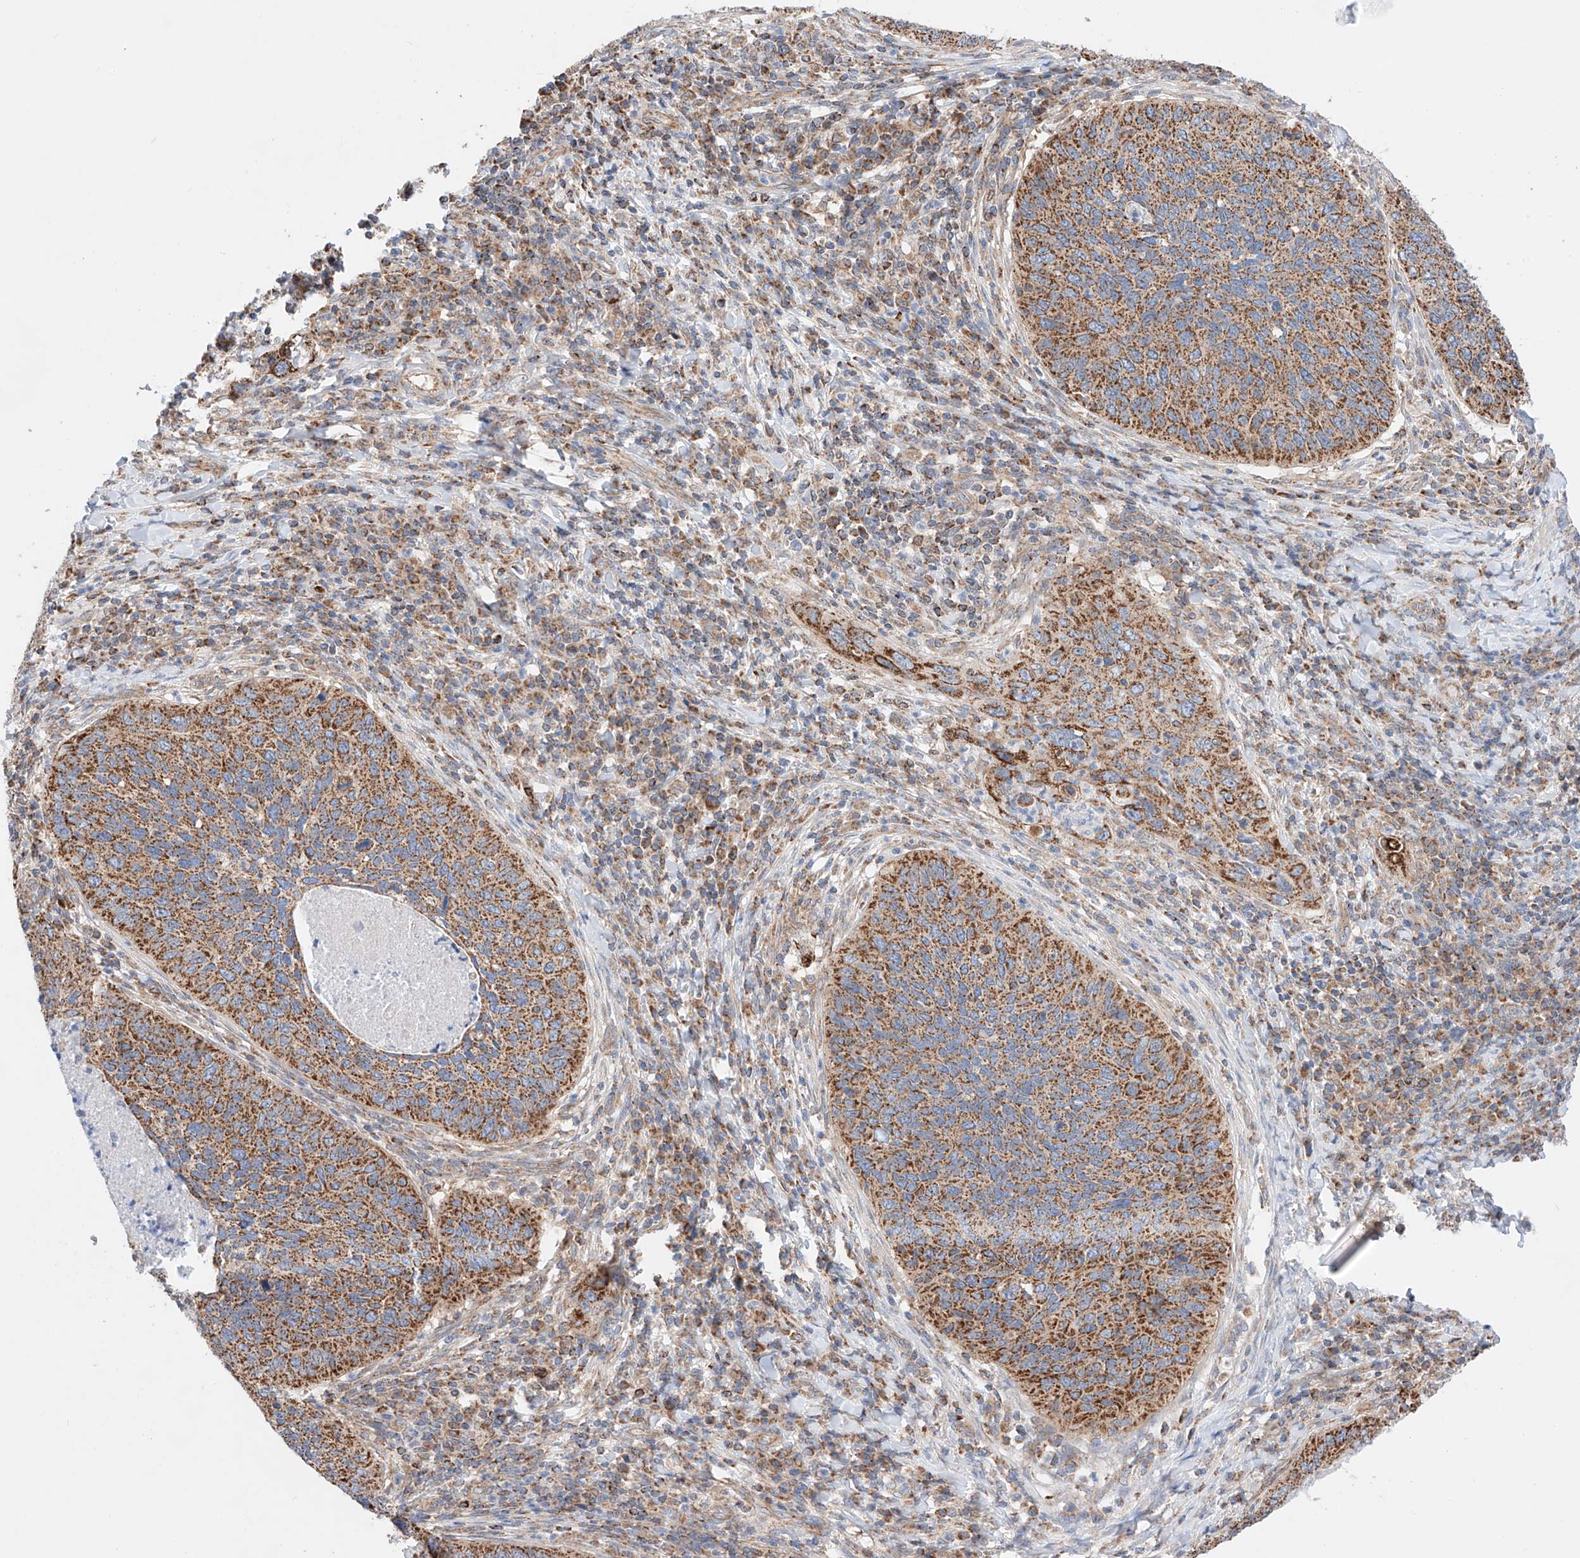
{"staining": {"intensity": "strong", "quantity": ">75%", "location": "cytoplasmic/membranous"}, "tissue": "cervical cancer", "cell_type": "Tumor cells", "image_type": "cancer", "snomed": [{"axis": "morphology", "description": "Squamous cell carcinoma, NOS"}, {"axis": "topography", "description": "Cervix"}], "caption": "Brown immunohistochemical staining in human cervical squamous cell carcinoma demonstrates strong cytoplasmic/membranous positivity in about >75% of tumor cells.", "gene": "KTI12", "patient": {"sex": "female", "age": 38}}